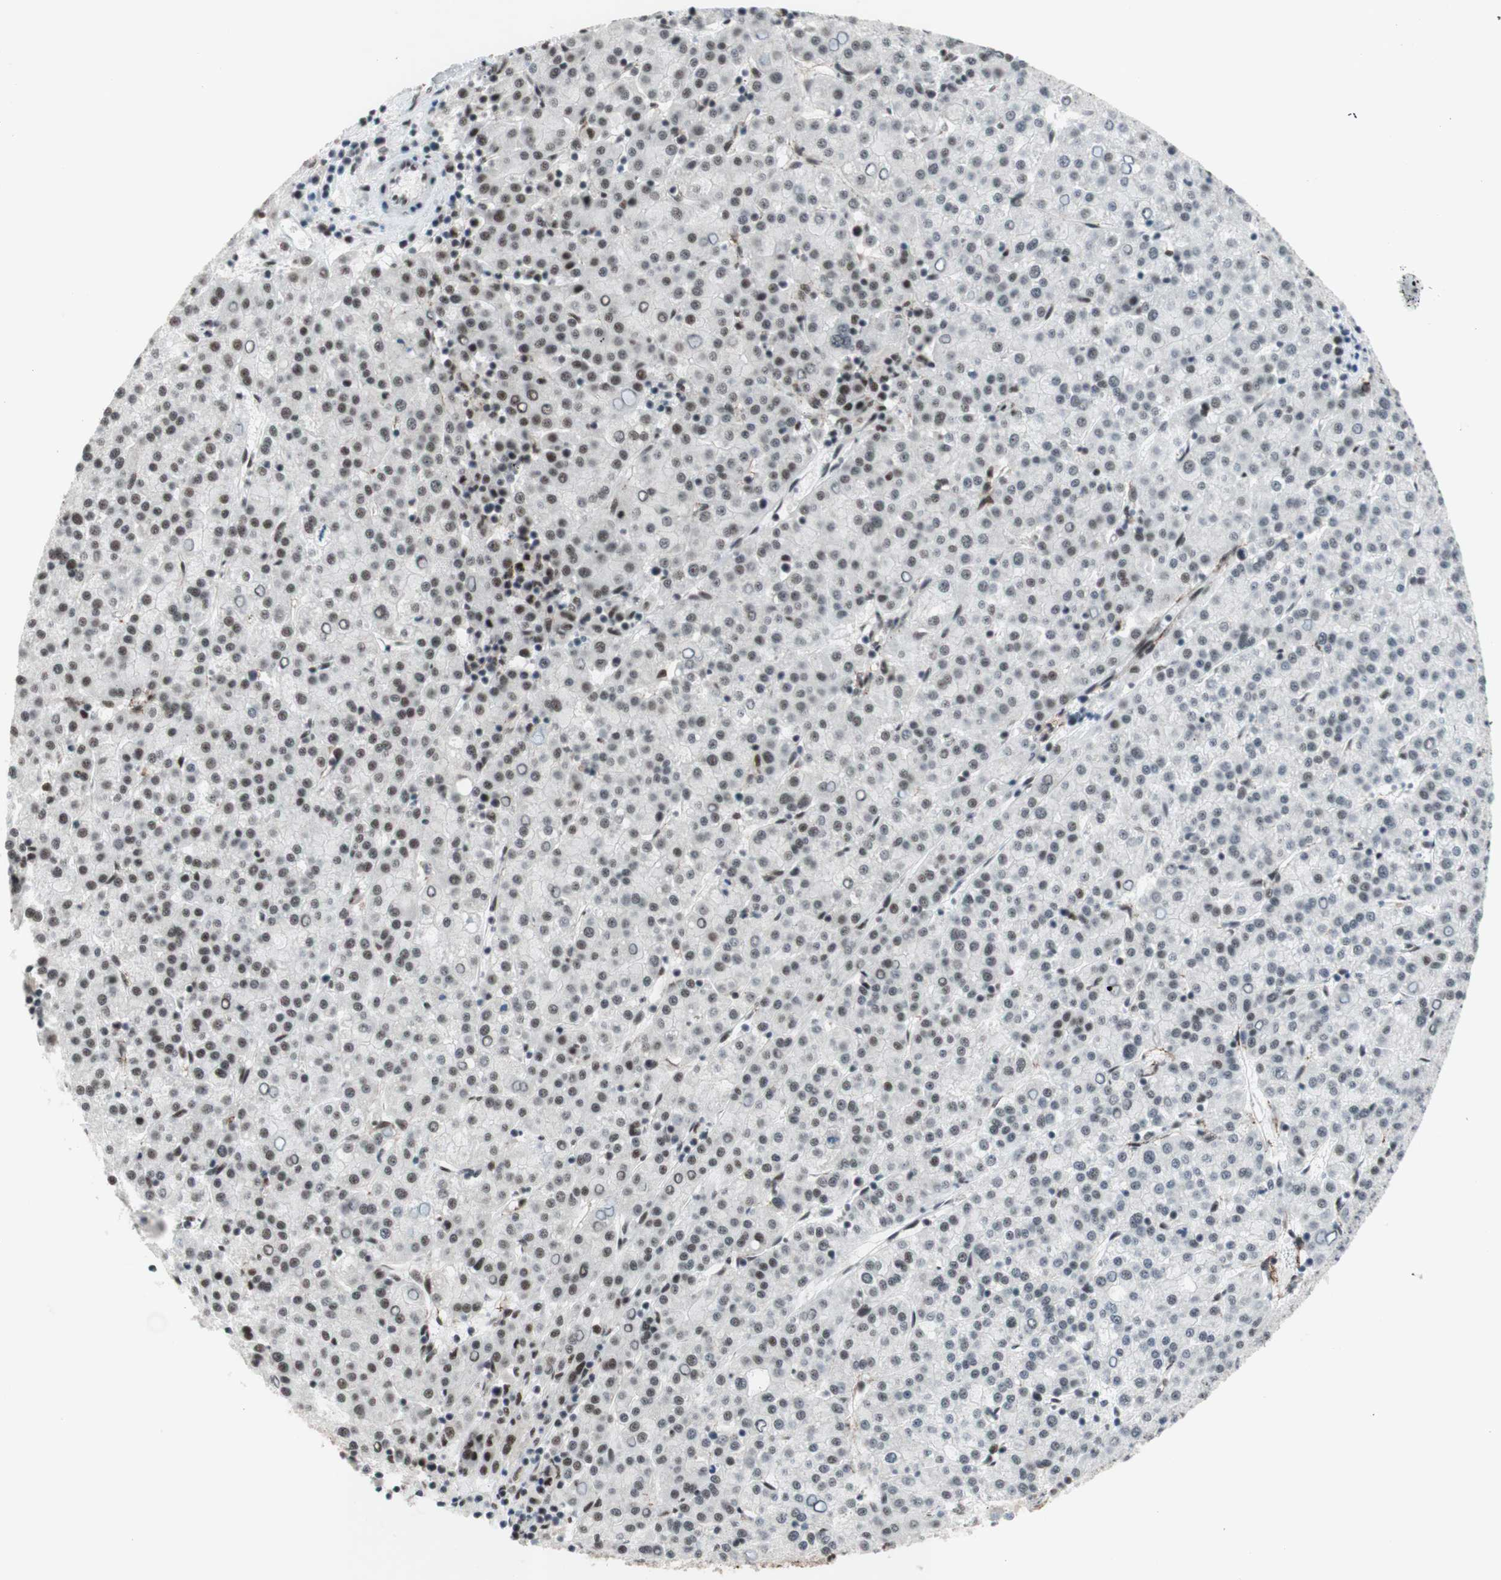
{"staining": {"intensity": "strong", "quantity": "25%-75%", "location": "nuclear"}, "tissue": "liver cancer", "cell_type": "Tumor cells", "image_type": "cancer", "snomed": [{"axis": "morphology", "description": "Carcinoma, Hepatocellular, NOS"}, {"axis": "topography", "description": "Liver"}], "caption": "Immunohistochemical staining of human liver cancer (hepatocellular carcinoma) displays high levels of strong nuclear staining in about 25%-75% of tumor cells.", "gene": "PRPF19", "patient": {"sex": "female", "age": 58}}